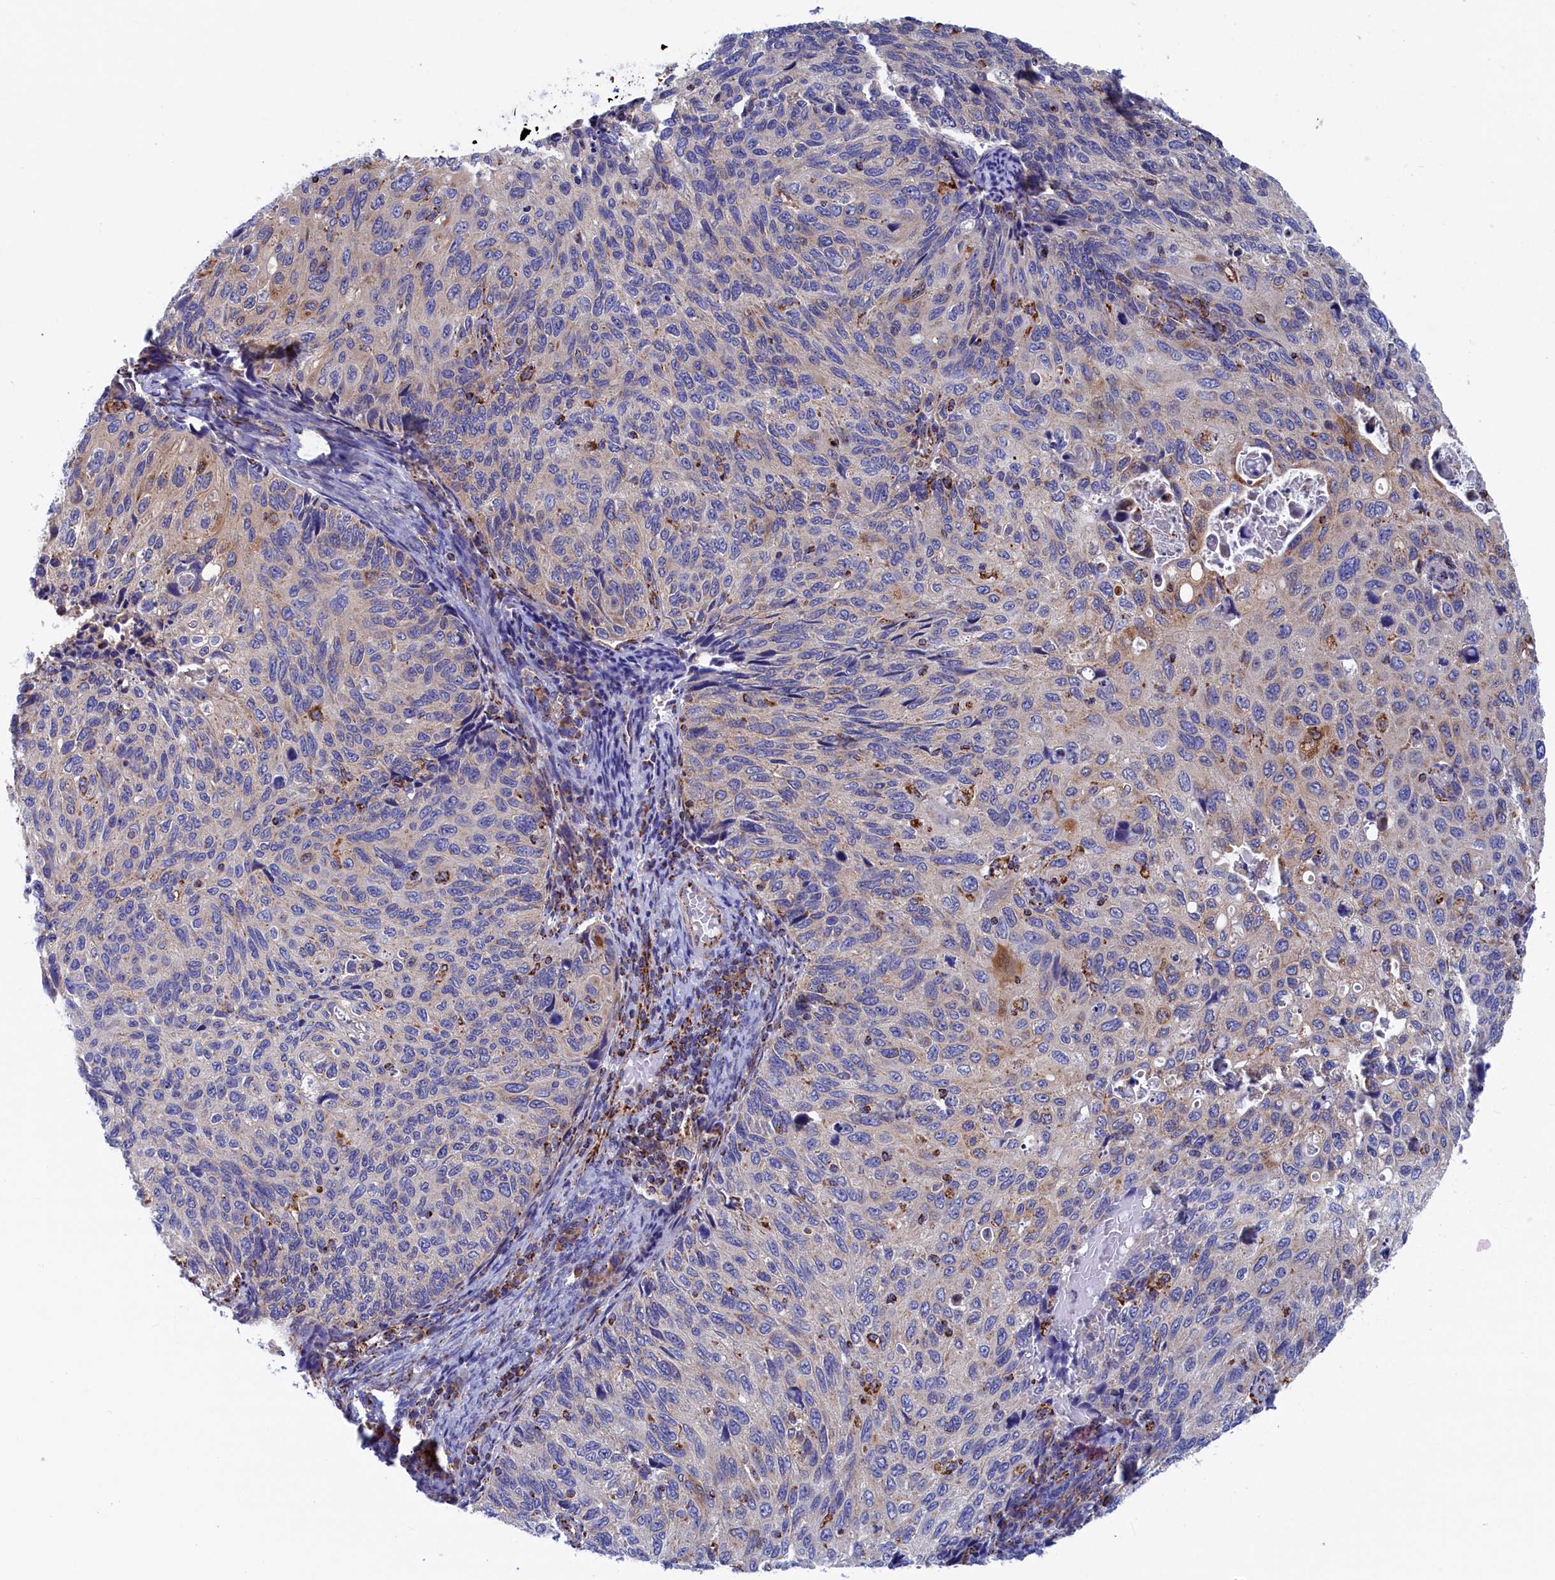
{"staining": {"intensity": "negative", "quantity": "none", "location": "none"}, "tissue": "cervical cancer", "cell_type": "Tumor cells", "image_type": "cancer", "snomed": [{"axis": "morphology", "description": "Squamous cell carcinoma, NOS"}, {"axis": "topography", "description": "Cervix"}], "caption": "An immunohistochemistry histopathology image of squamous cell carcinoma (cervical) is shown. There is no staining in tumor cells of squamous cell carcinoma (cervical).", "gene": "WDR83", "patient": {"sex": "female", "age": 70}}